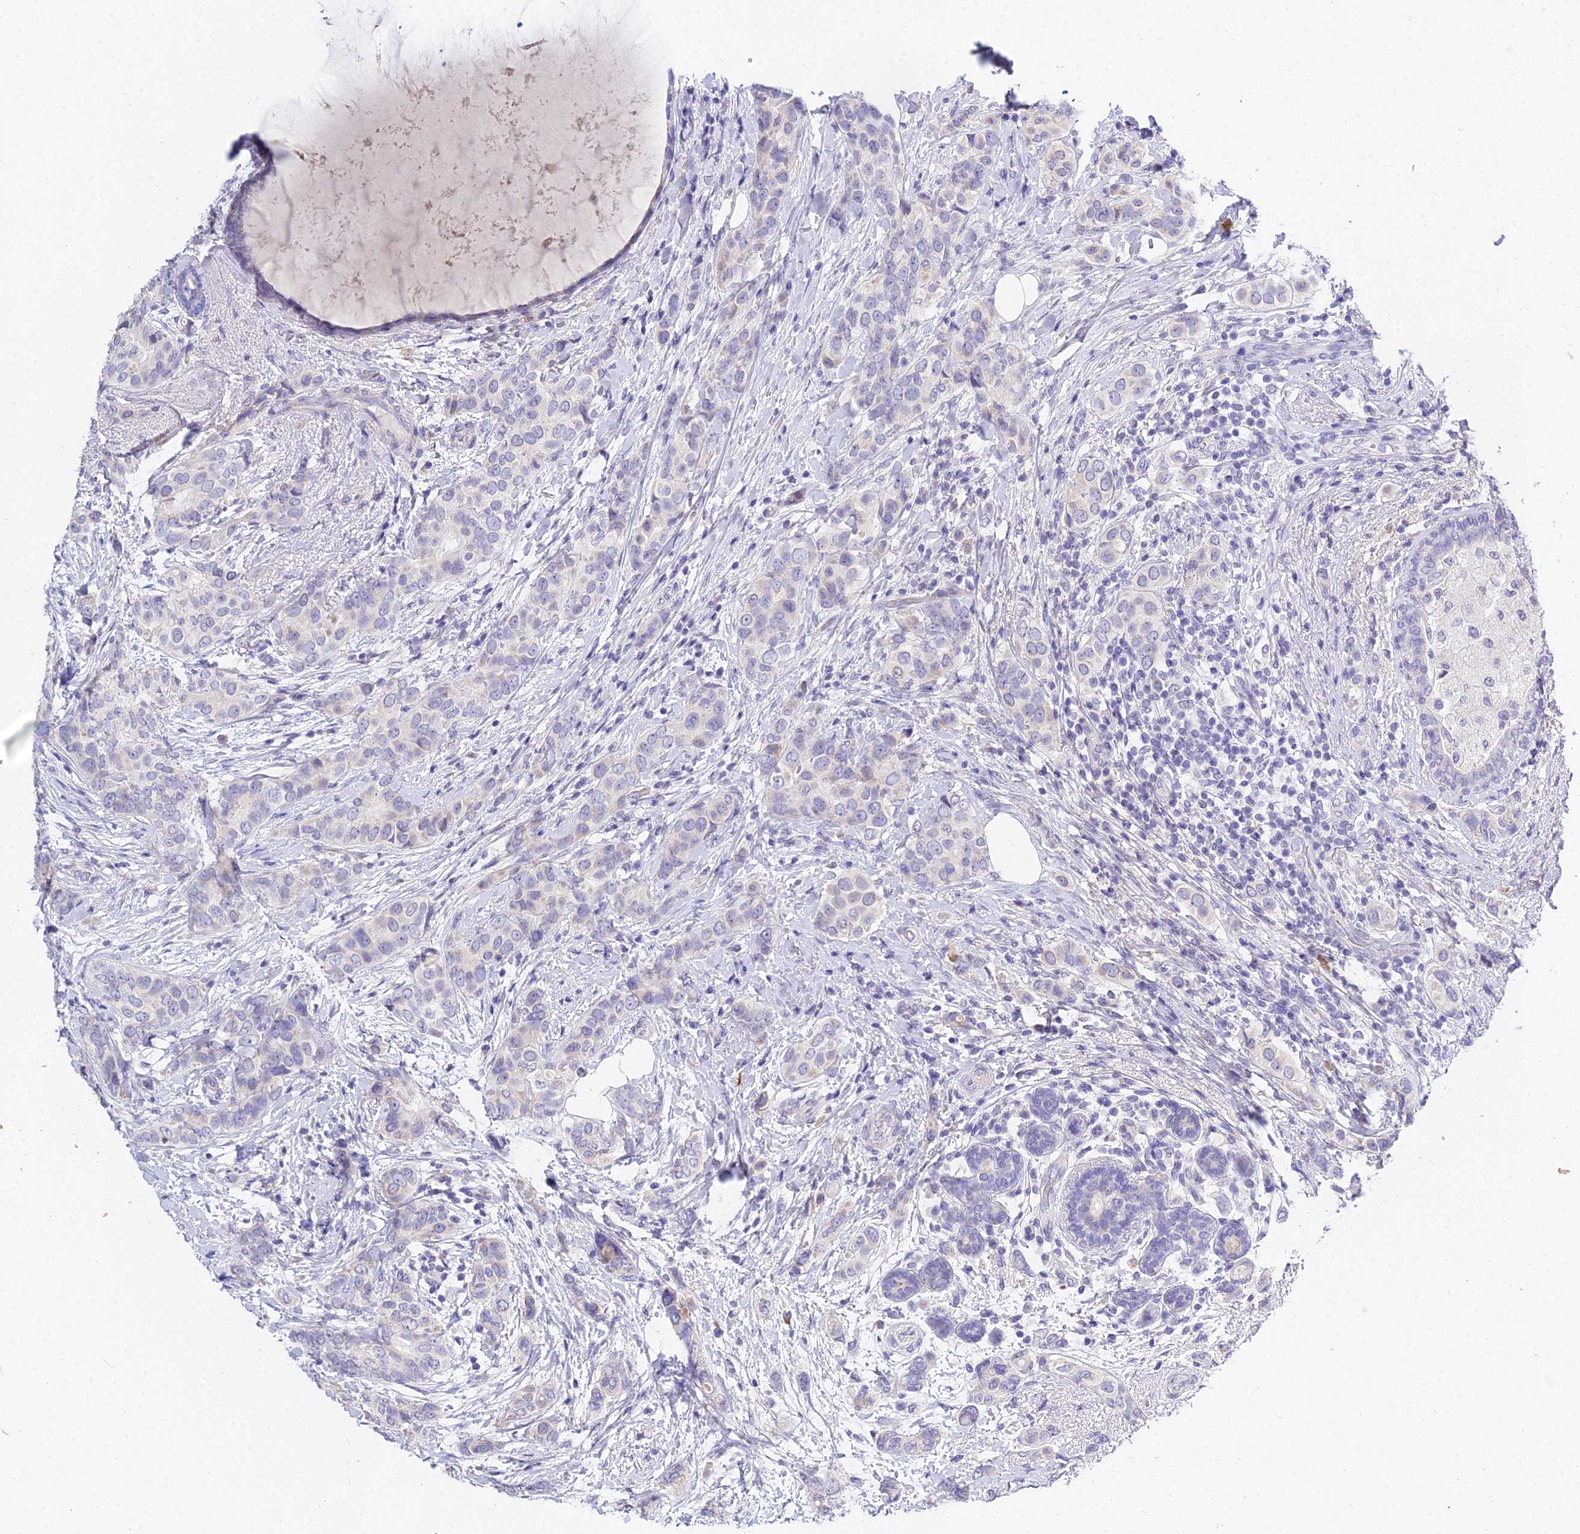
{"staining": {"intensity": "negative", "quantity": "none", "location": "none"}, "tissue": "breast cancer", "cell_type": "Tumor cells", "image_type": "cancer", "snomed": [{"axis": "morphology", "description": "Lobular carcinoma"}, {"axis": "topography", "description": "Breast"}], "caption": "High power microscopy photomicrograph of an immunohistochemistry image of breast cancer (lobular carcinoma), revealing no significant expression in tumor cells.", "gene": "VWC2L", "patient": {"sex": "female", "age": 51}}